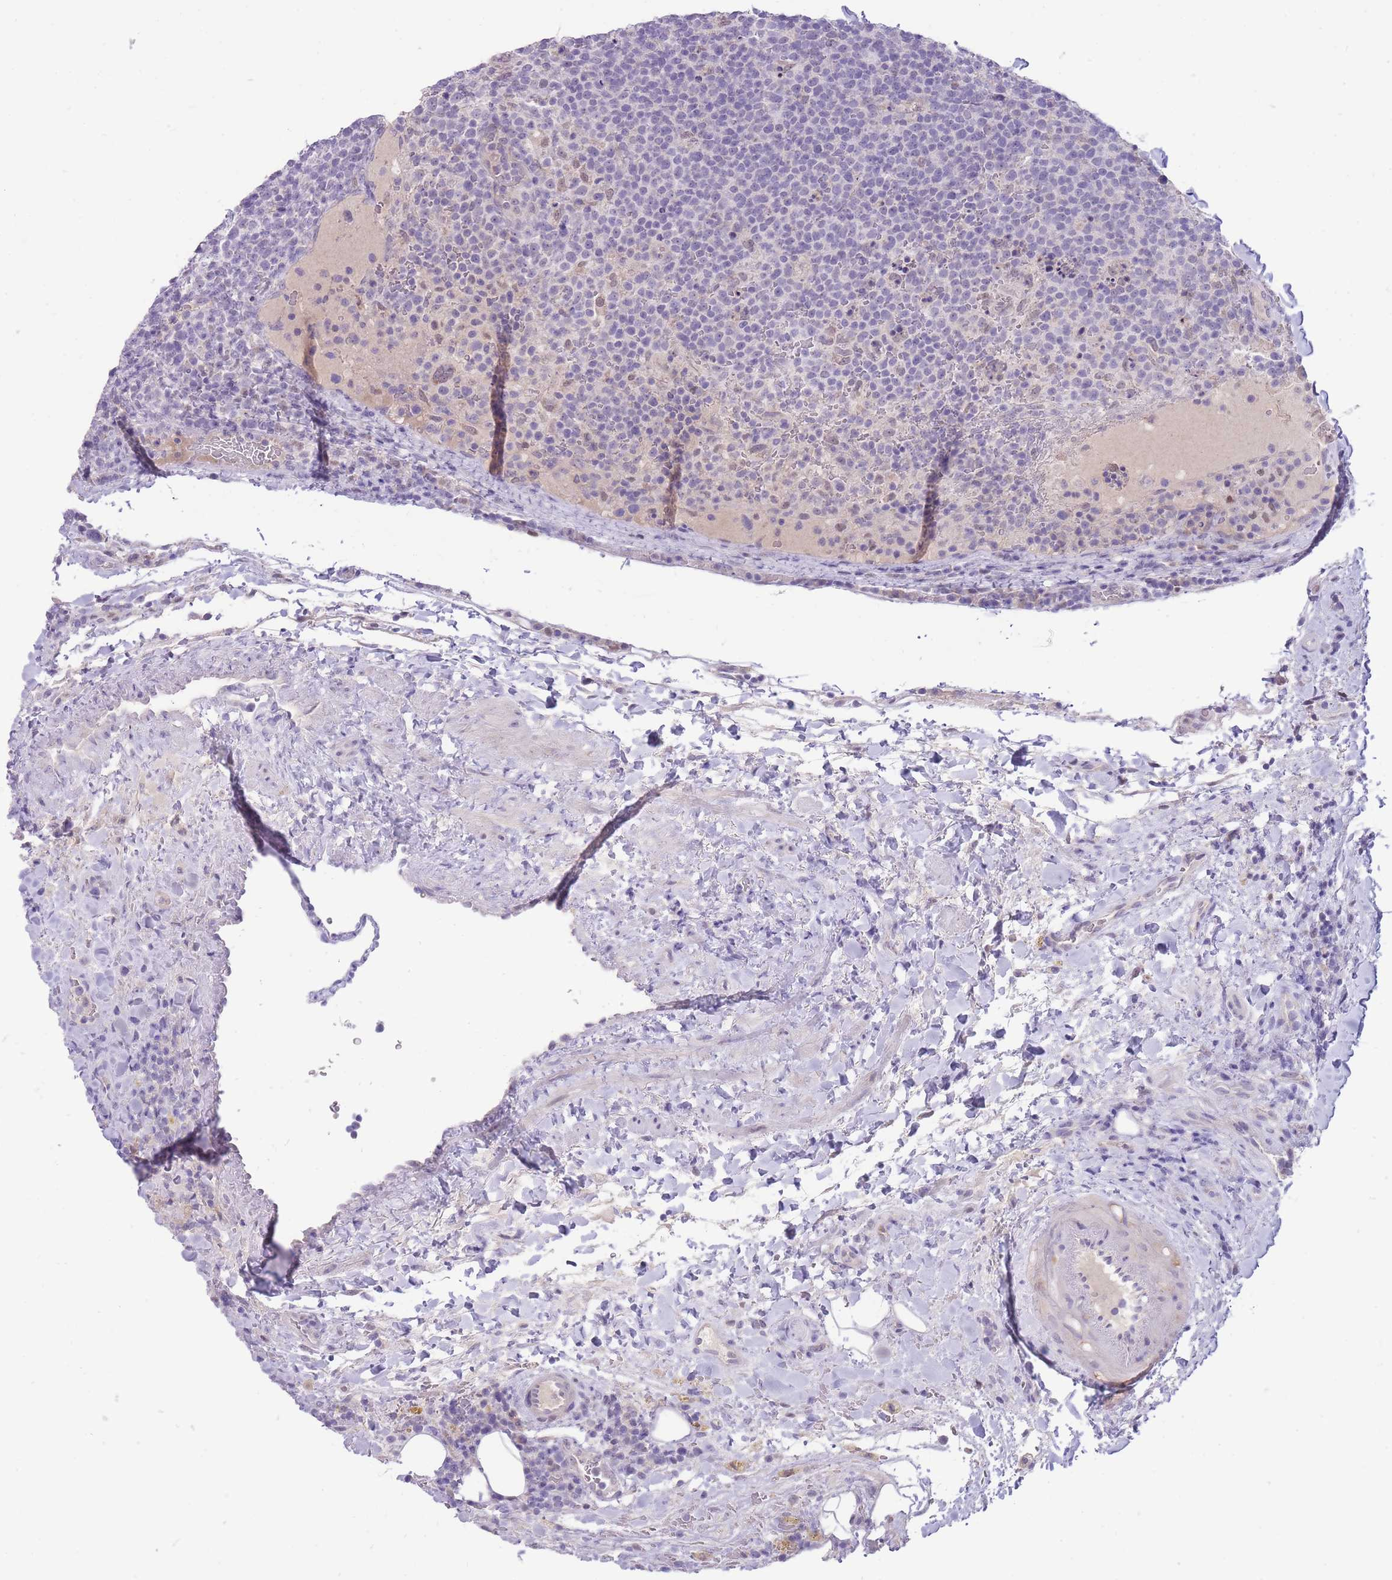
{"staining": {"intensity": "negative", "quantity": "none", "location": "none"}, "tissue": "lymphoma", "cell_type": "Tumor cells", "image_type": "cancer", "snomed": [{"axis": "morphology", "description": "Malignant lymphoma, non-Hodgkin's type, High grade"}, {"axis": "topography", "description": "Lymph node"}], "caption": "Micrograph shows no significant protein positivity in tumor cells of high-grade malignant lymphoma, non-Hodgkin's type.", "gene": "ERICH4", "patient": {"sex": "male", "age": 61}}